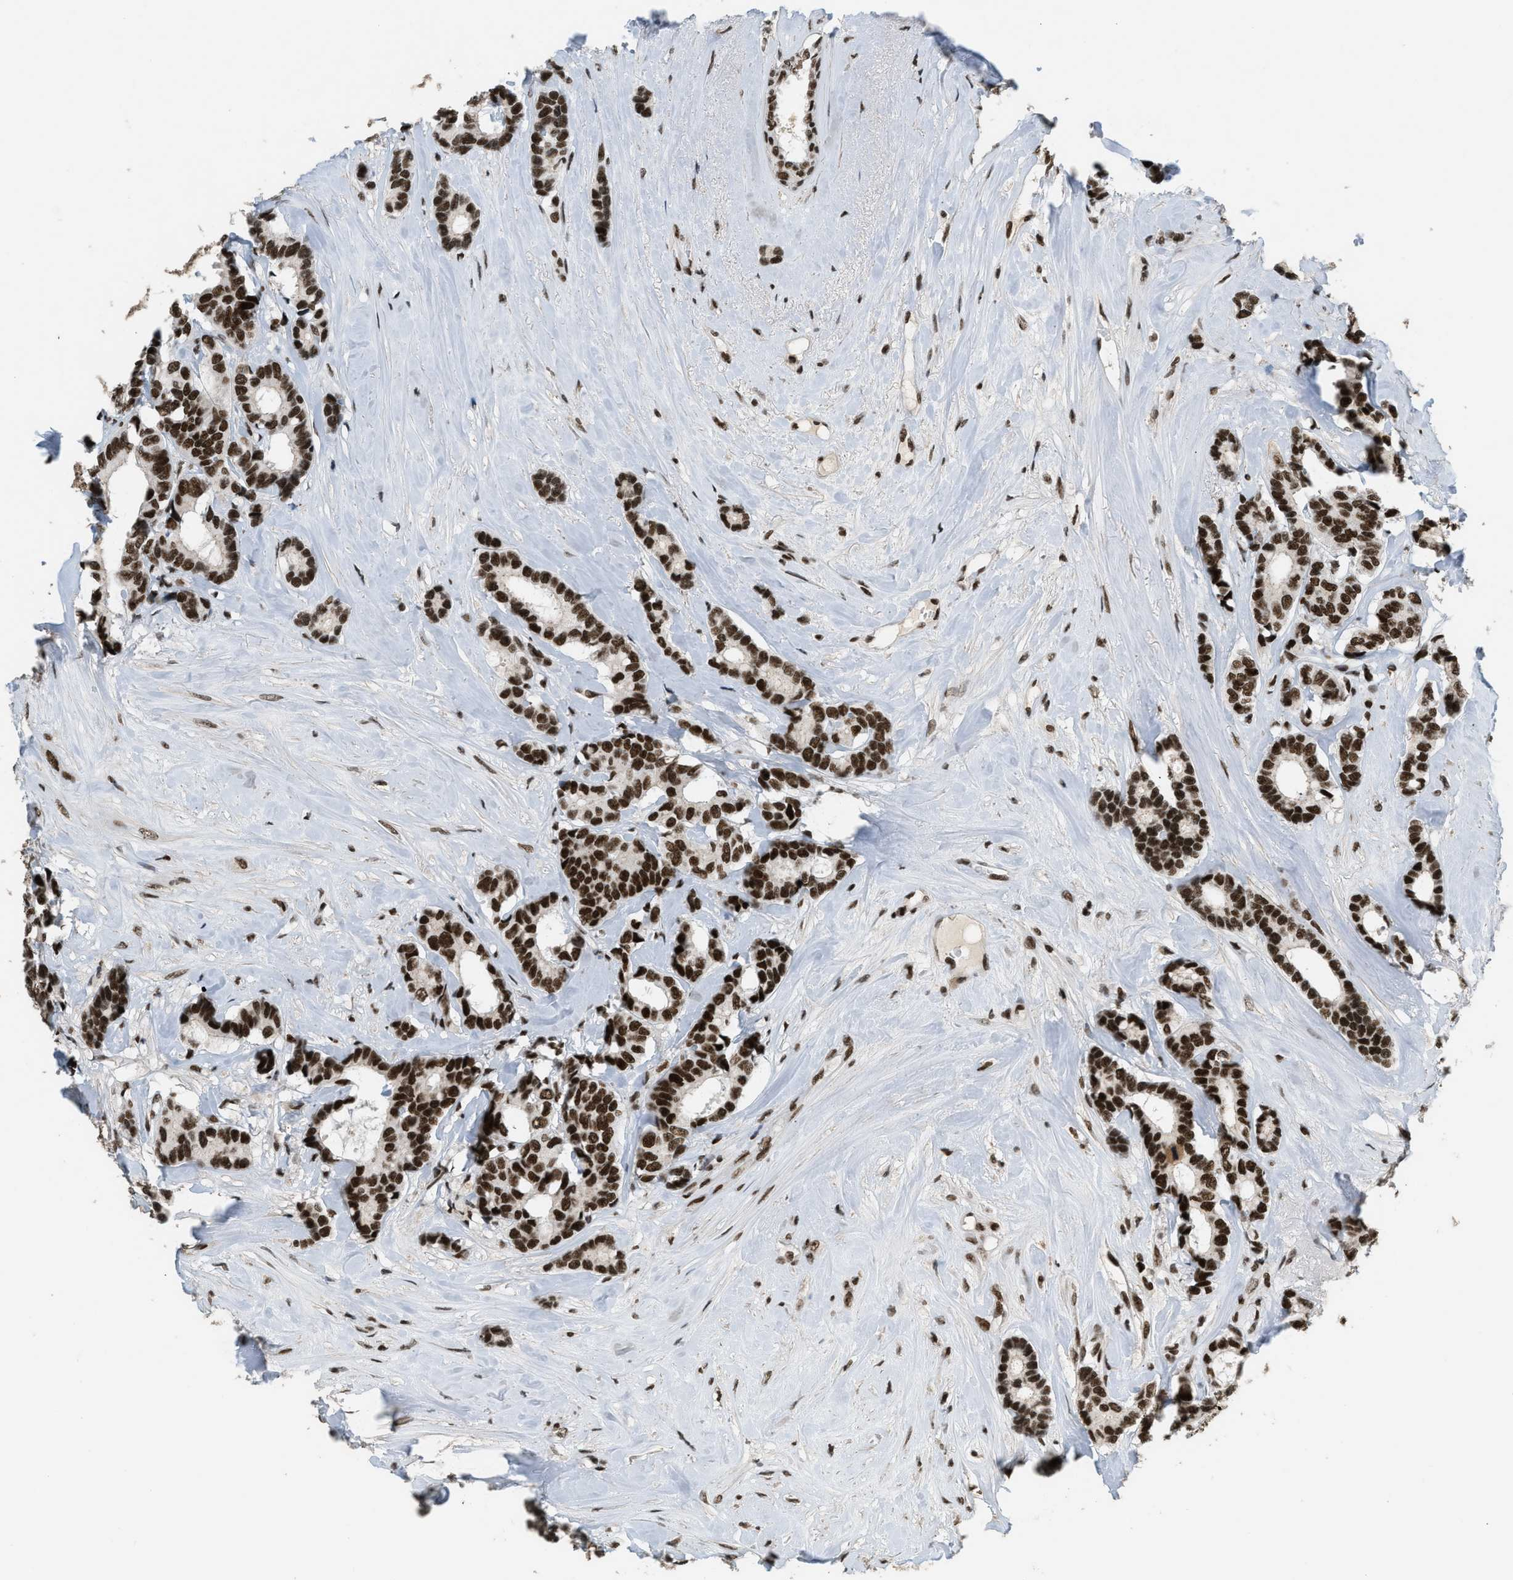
{"staining": {"intensity": "strong", "quantity": ">75%", "location": "nuclear"}, "tissue": "breast cancer", "cell_type": "Tumor cells", "image_type": "cancer", "snomed": [{"axis": "morphology", "description": "Duct carcinoma"}, {"axis": "topography", "description": "Breast"}], "caption": "Immunohistochemistry (IHC) micrograph of neoplastic tissue: human breast invasive ductal carcinoma stained using immunohistochemistry exhibits high levels of strong protein expression localized specifically in the nuclear of tumor cells, appearing as a nuclear brown color.", "gene": "SMARCB1", "patient": {"sex": "female", "age": 87}}